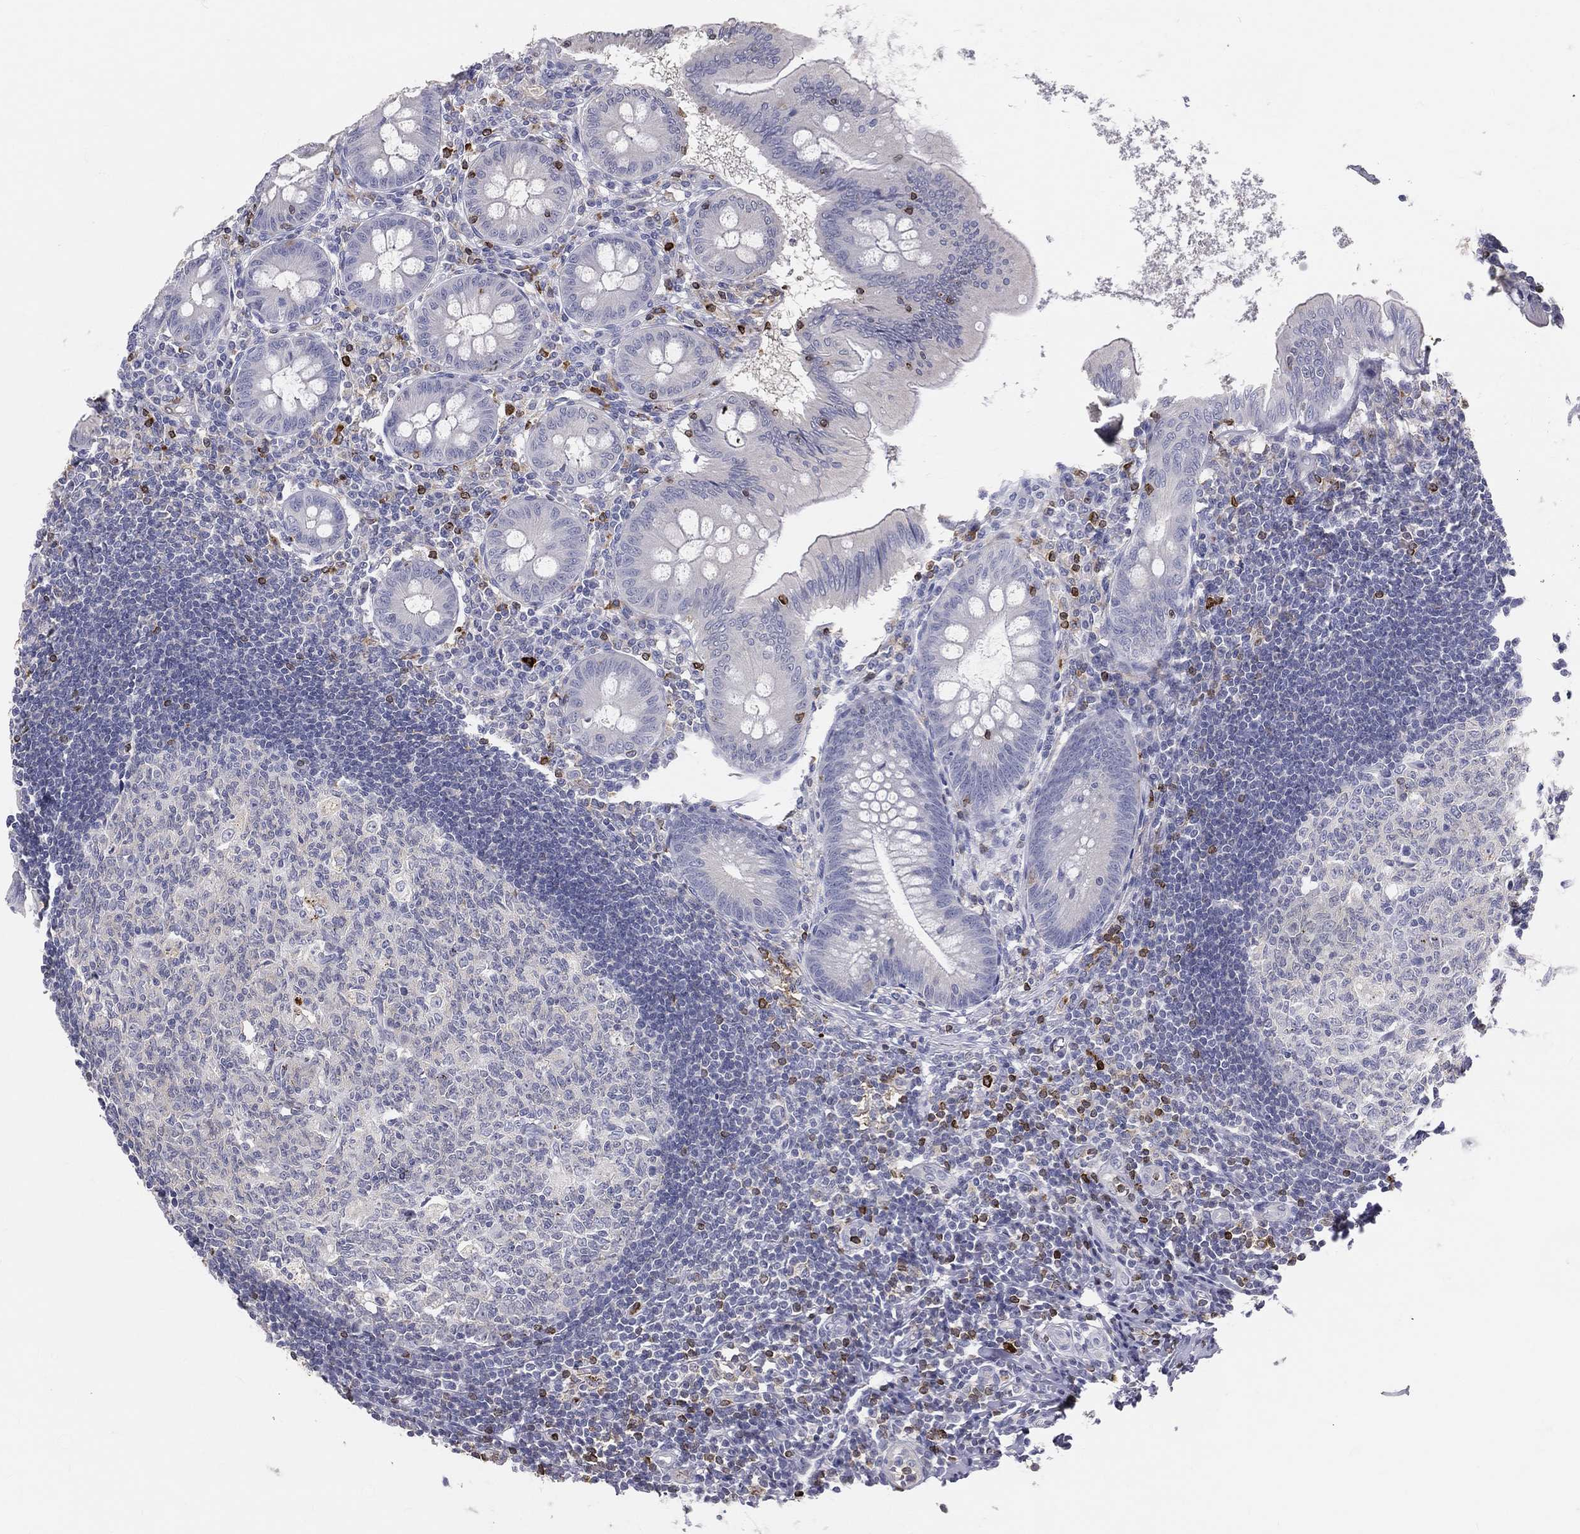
{"staining": {"intensity": "negative", "quantity": "none", "location": "none"}, "tissue": "appendix", "cell_type": "Glandular cells", "image_type": "normal", "snomed": [{"axis": "morphology", "description": "Normal tissue, NOS"}, {"axis": "morphology", "description": "Inflammation, NOS"}, {"axis": "topography", "description": "Appendix"}], "caption": "IHC micrograph of benign human appendix stained for a protein (brown), which exhibits no expression in glandular cells.", "gene": "CTSW", "patient": {"sex": "male", "age": 16}}